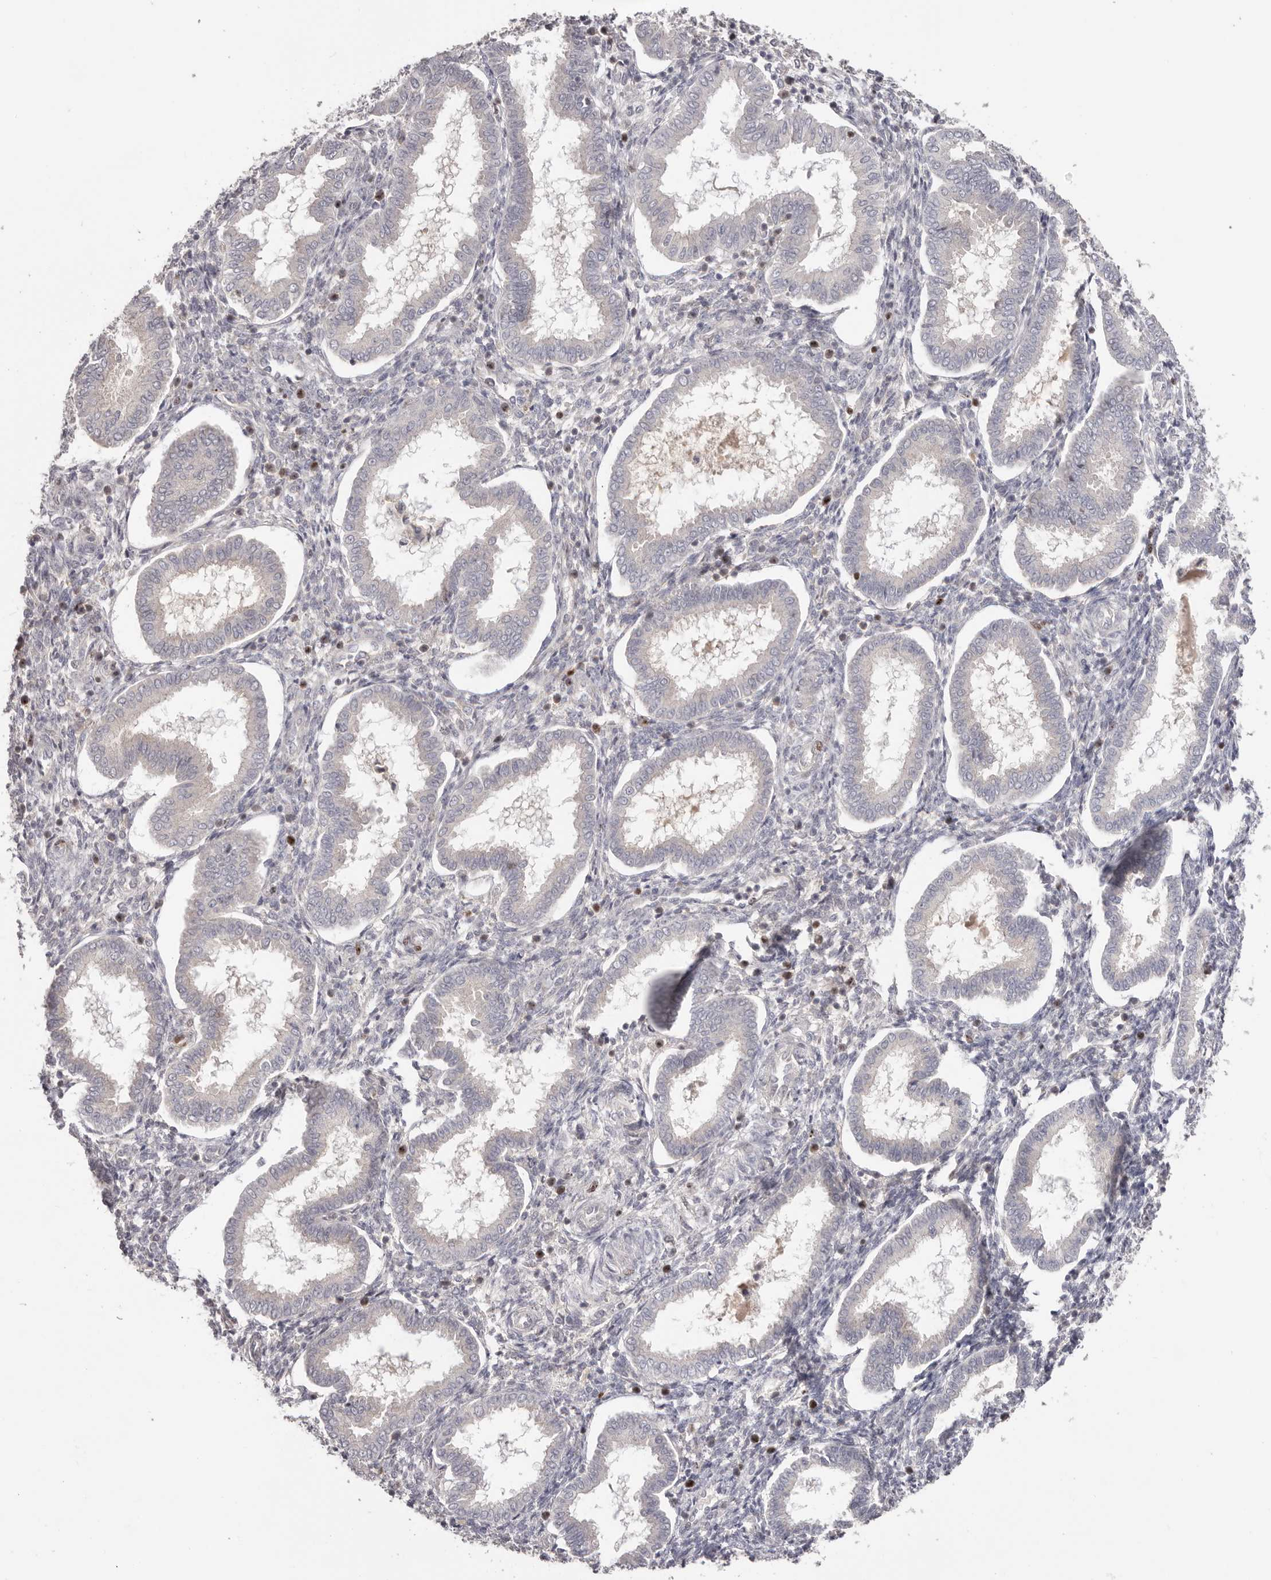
{"staining": {"intensity": "moderate", "quantity": "<25%", "location": "nuclear"}, "tissue": "endometrium", "cell_type": "Cells in endometrial stroma", "image_type": "normal", "snomed": [{"axis": "morphology", "description": "Normal tissue, NOS"}, {"axis": "topography", "description": "Endometrium"}], "caption": "DAB immunohistochemical staining of benign endometrium demonstrates moderate nuclear protein expression in about <25% of cells in endometrial stroma.", "gene": "CCDC190", "patient": {"sex": "female", "age": 24}}